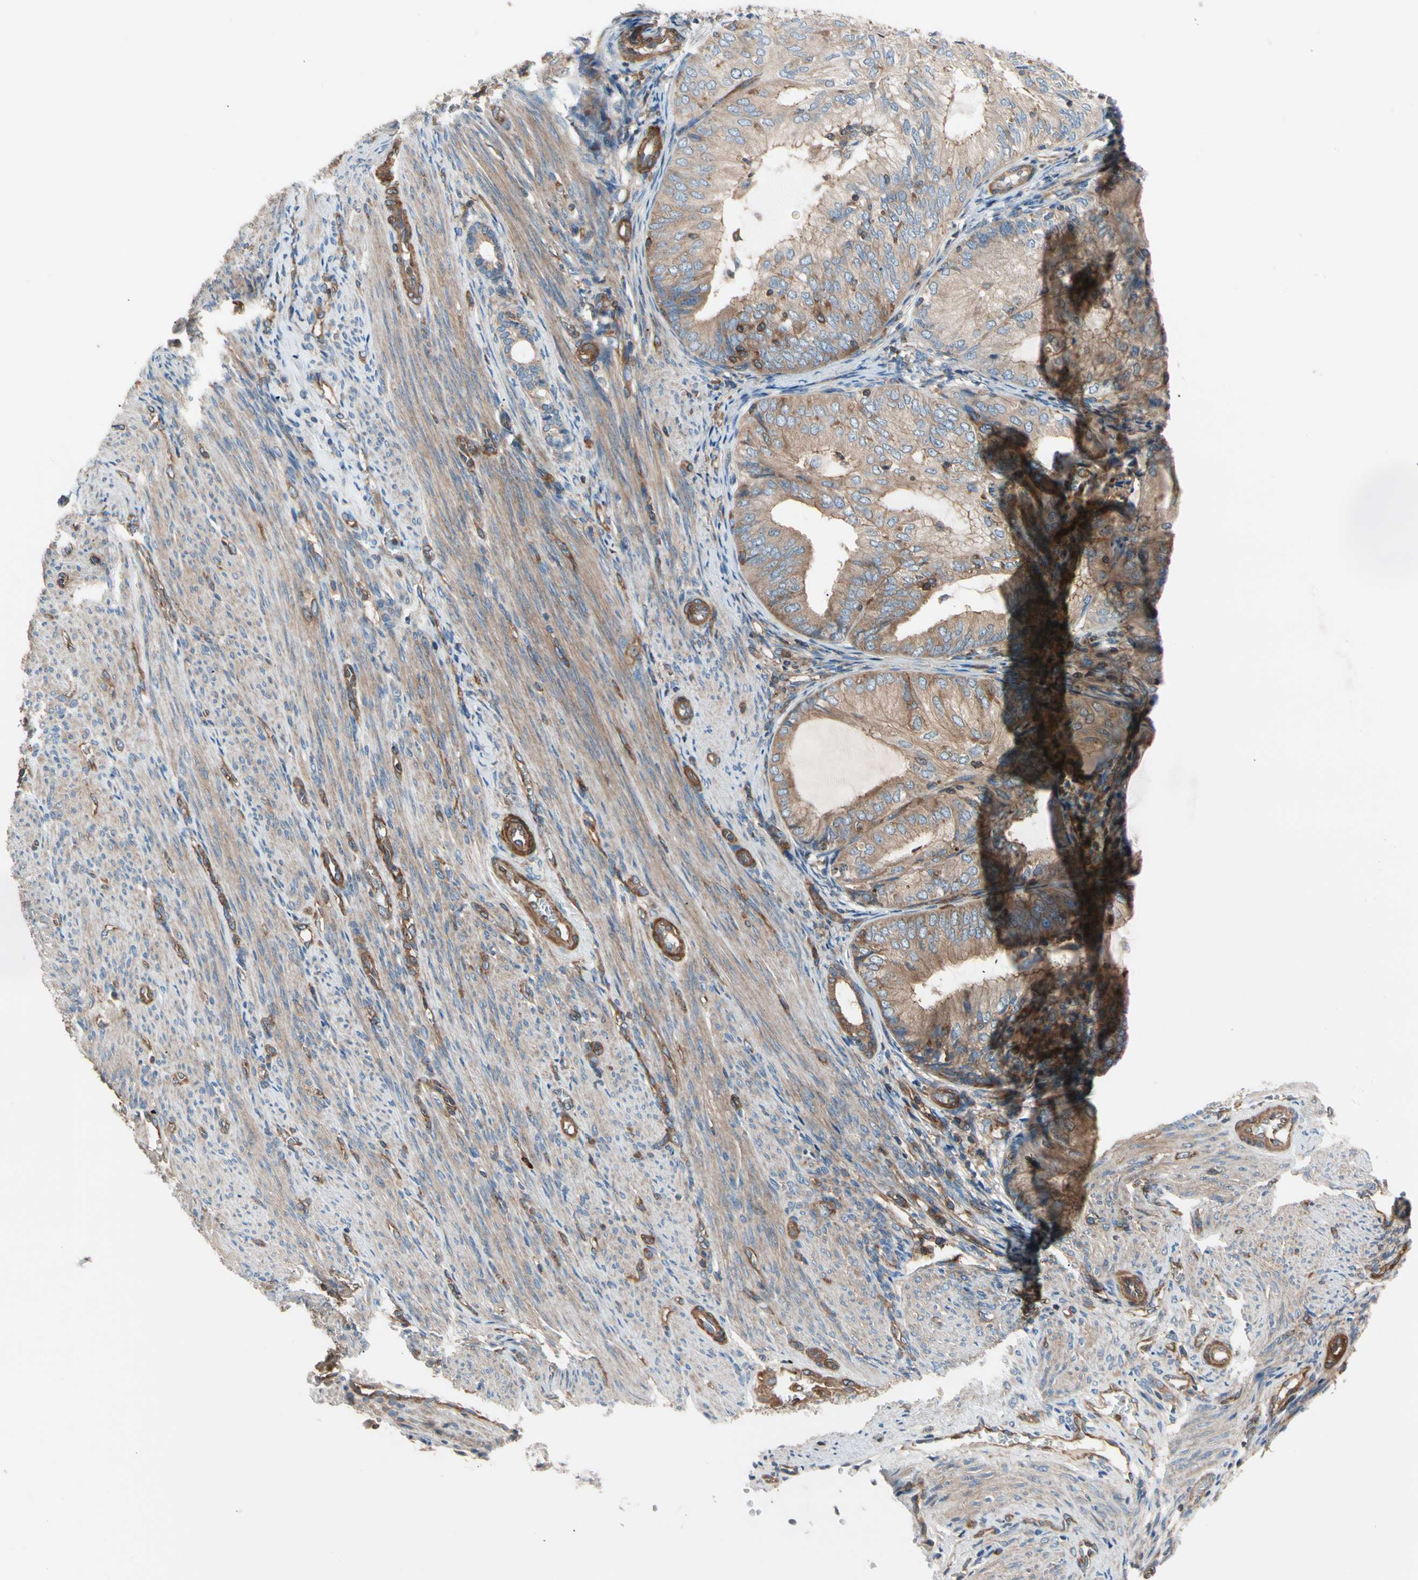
{"staining": {"intensity": "moderate", "quantity": ">75%", "location": "cytoplasmic/membranous"}, "tissue": "endometrial cancer", "cell_type": "Tumor cells", "image_type": "cancer", "snomed": [{"axis": "morphology", "description": "Adenocarcinoma, NOS"}, {"axis": "topography", "description": "Endometrium"}], "caption": "IHC image of endometrial adenocarcinoma stained for a protein (brown), which demonstrates medium levels of moderate cytoplasmic/membranous staining in about >75% of tumor cells.", "gene": "ROCK1", "patient": {"sex": "female", "age": 81}}